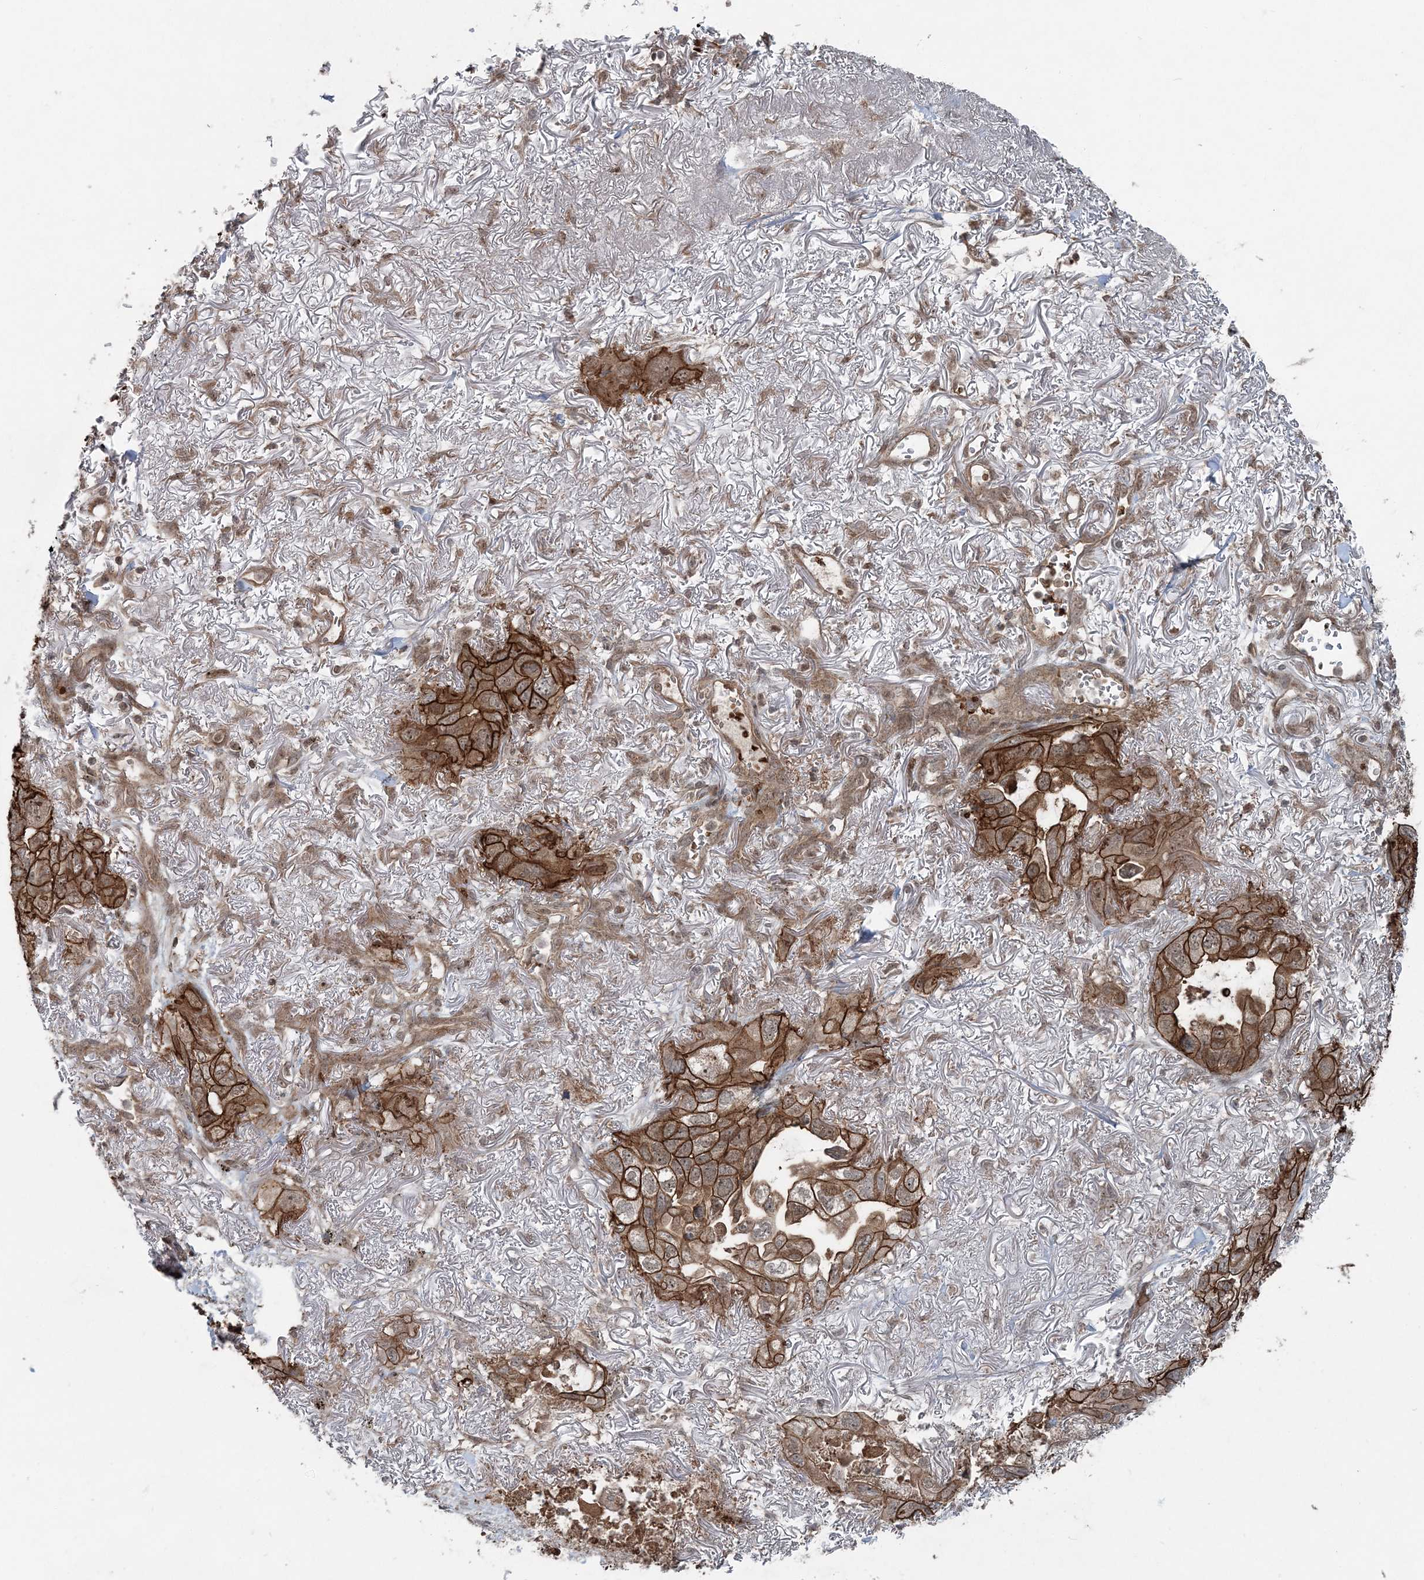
{"staining": {"intensity": "strong", "quantity": ">75%", "location": "cytoplasmic/membranous,nuclear"}, "tissue": "lung cancer", "cell_type": "Tumor cells", "image_type": "cancer", "snomed": [{"axis": "morphology", "description": "Squamous cell carcinoma, NOS"}, {"axis": "topography", "description": "Lung"}], "caption": "IHC photomicrograph of neoplastic tissue: human lung cancer (squamous cell carcinoma) stained using immunohistochemistry demonstrates high levels of strong protein expression localized specifically in the cytoplasmic/membranous and nuclear of tumor cells, appearing as a cytoplasmic/membranous and nuclear brown color.", "gene": "FBXL17", "patient": {"sex": "female", "age": 73}}